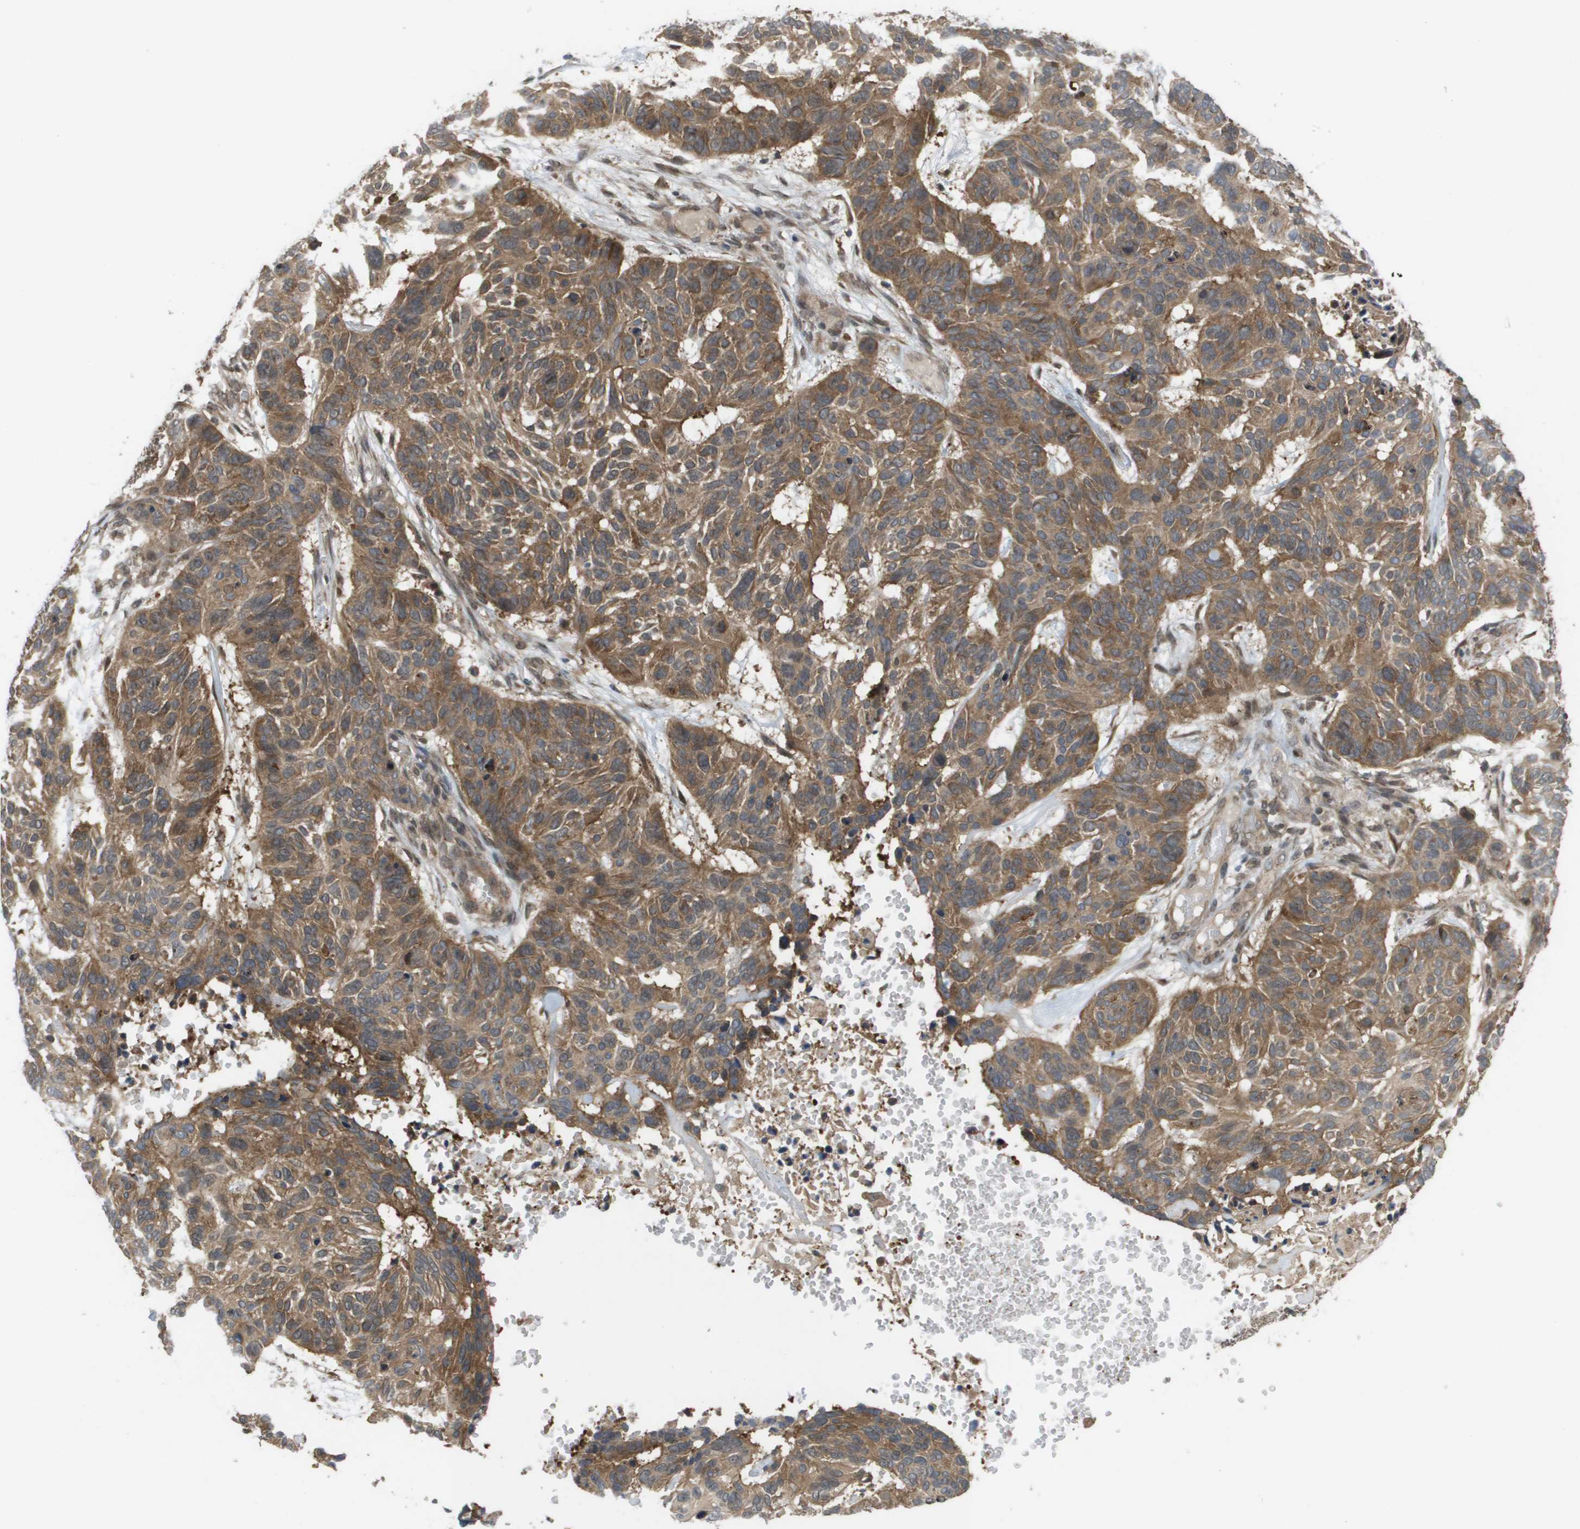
{"staining": {"intensity": "moderate", "quantity": ">75%", "location": "cytoplasmic/membranous"}, "tissue": "skin cancer", "cell_type": "Tumor cells", "image_type": "cancer", "snomed": [{"axis": "morphology", "description": "Basal cell carcinoma"}, {"axis": "topography", "description": "Skin"}], "caption": "A photomicrograph of skin cancer stained for a protein demonstrates moderate cytoplasmic/membranous brown staining in tumor cells.", "gene": "CTPS2", "patient": {"sex": "male", "age": 85}}